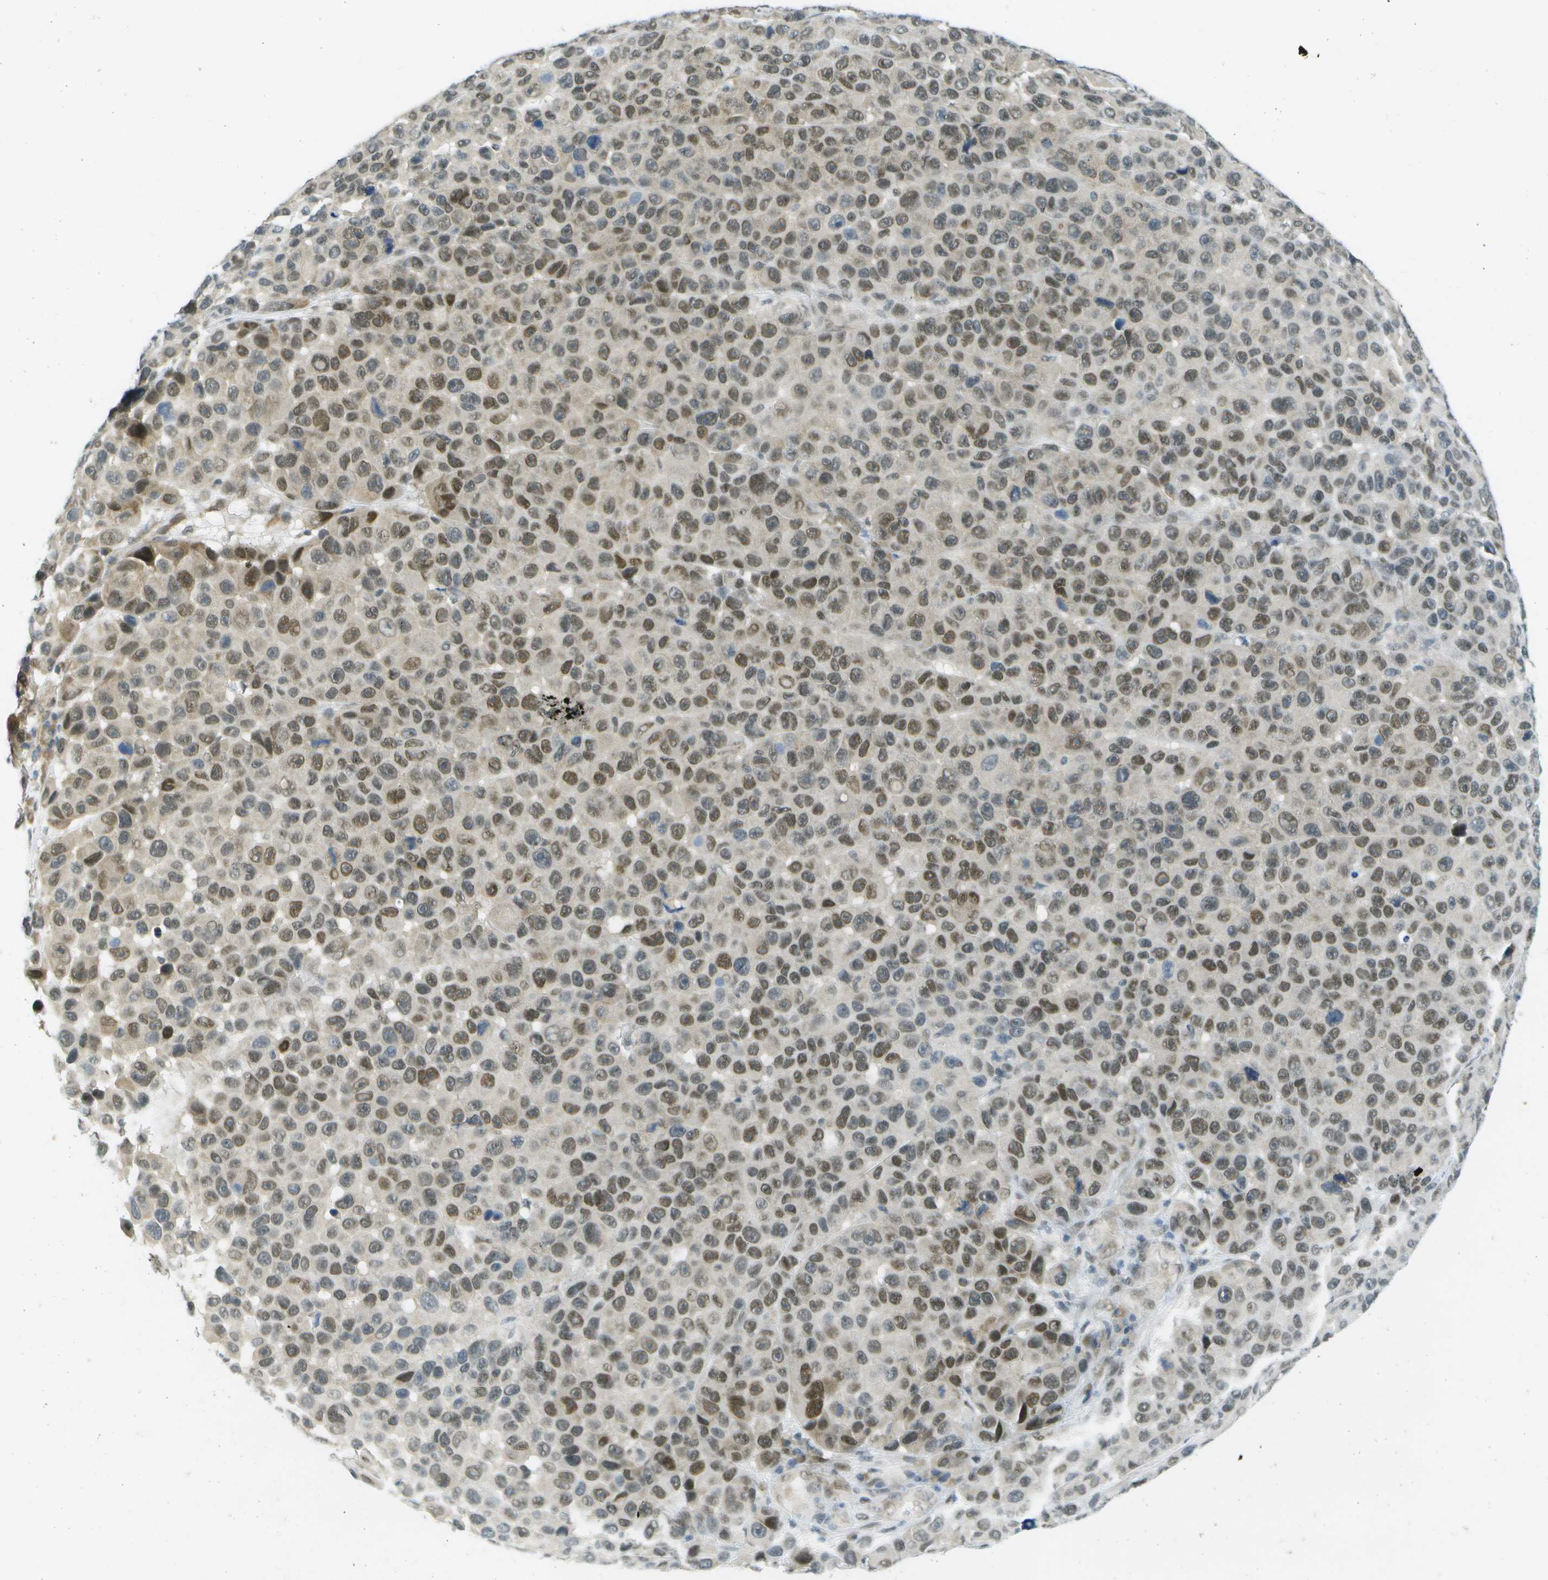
{"staining": {"intensity": "moderate", "quantity": ">75%", "location": "nuclear"}, "tissue": "melanoma", "cell_type": "Tumor cells", "image_type": "cancer", "snomed": [{"axis": "morphology", "description": "Malignant melanoma, NOS"}, {"axis": "topography", "description": "Skin"}], "caption": "DAB (3,3'-diaminobenzidine) immunohistochemical staining of human malignant melanoma shows moderate nuclear protein staining in approximately >75% of tumor cells. (DAB (3,3'-diaminobenzidine) = brown stain, brightfield microscopy at high magnification).", "gene": "ARID1B", "patient": {"sex": "male", "age": 53}}